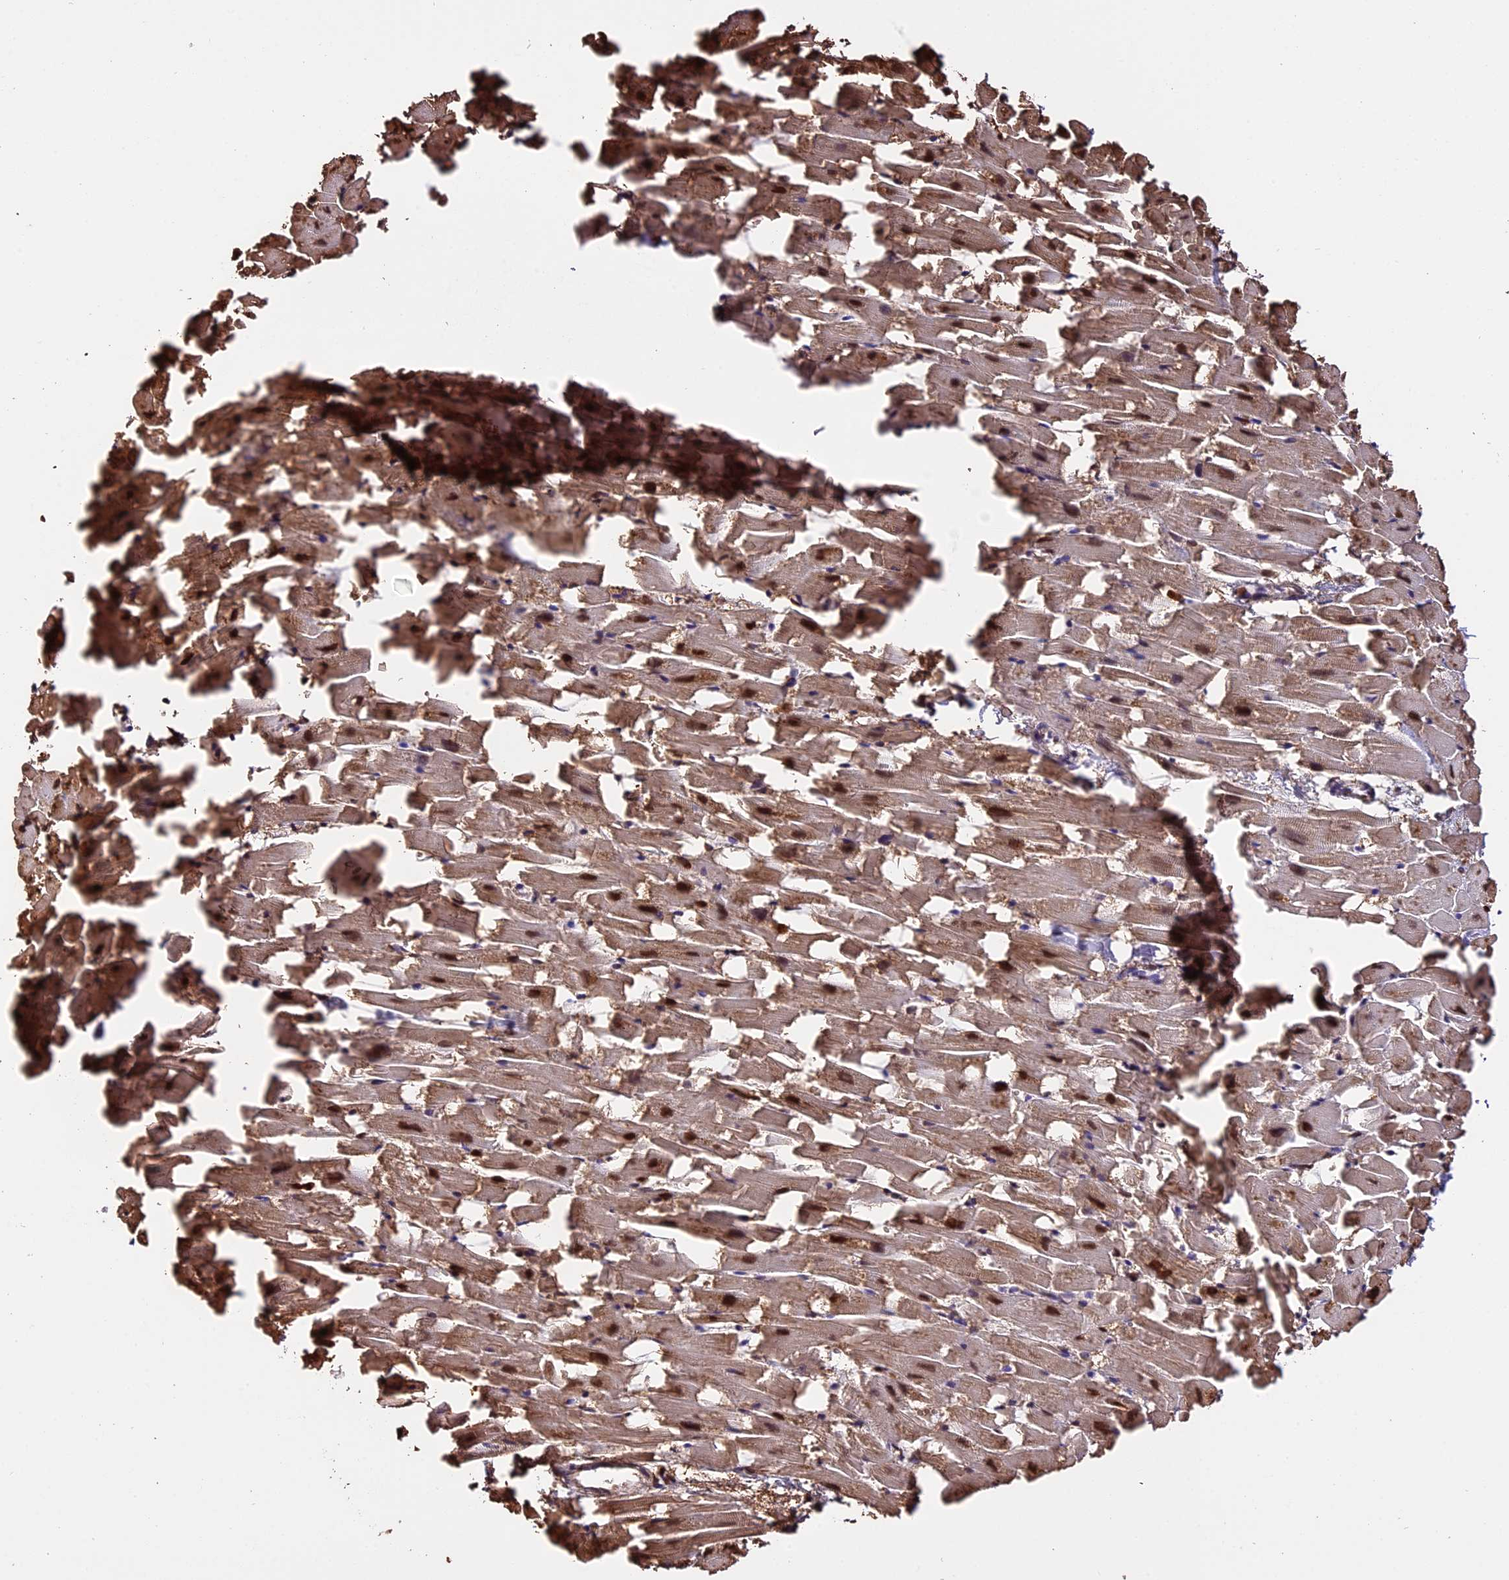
{"staining": {"intensity": "moderate", "quantity": ">75%", "location": "cytoplasmic/membranous,nuclear"}, "tissue": "heart muscle", "cell_type": "Cardiomyocytes", "image_type": "normal", "snomed": [{"axis": "morphology", "description": "Normal tissue, NOS"}, {"axis": "topography", "description": "Heart"}], "caption": "Protein staining displays moderate cytoplasmic/membranous,nuclear expression in approximately >75% of cardiomyocytes in normal heart muscle.", "gene": "MAP3K7CL", "patient": {"sex": "female", "age": 64}}